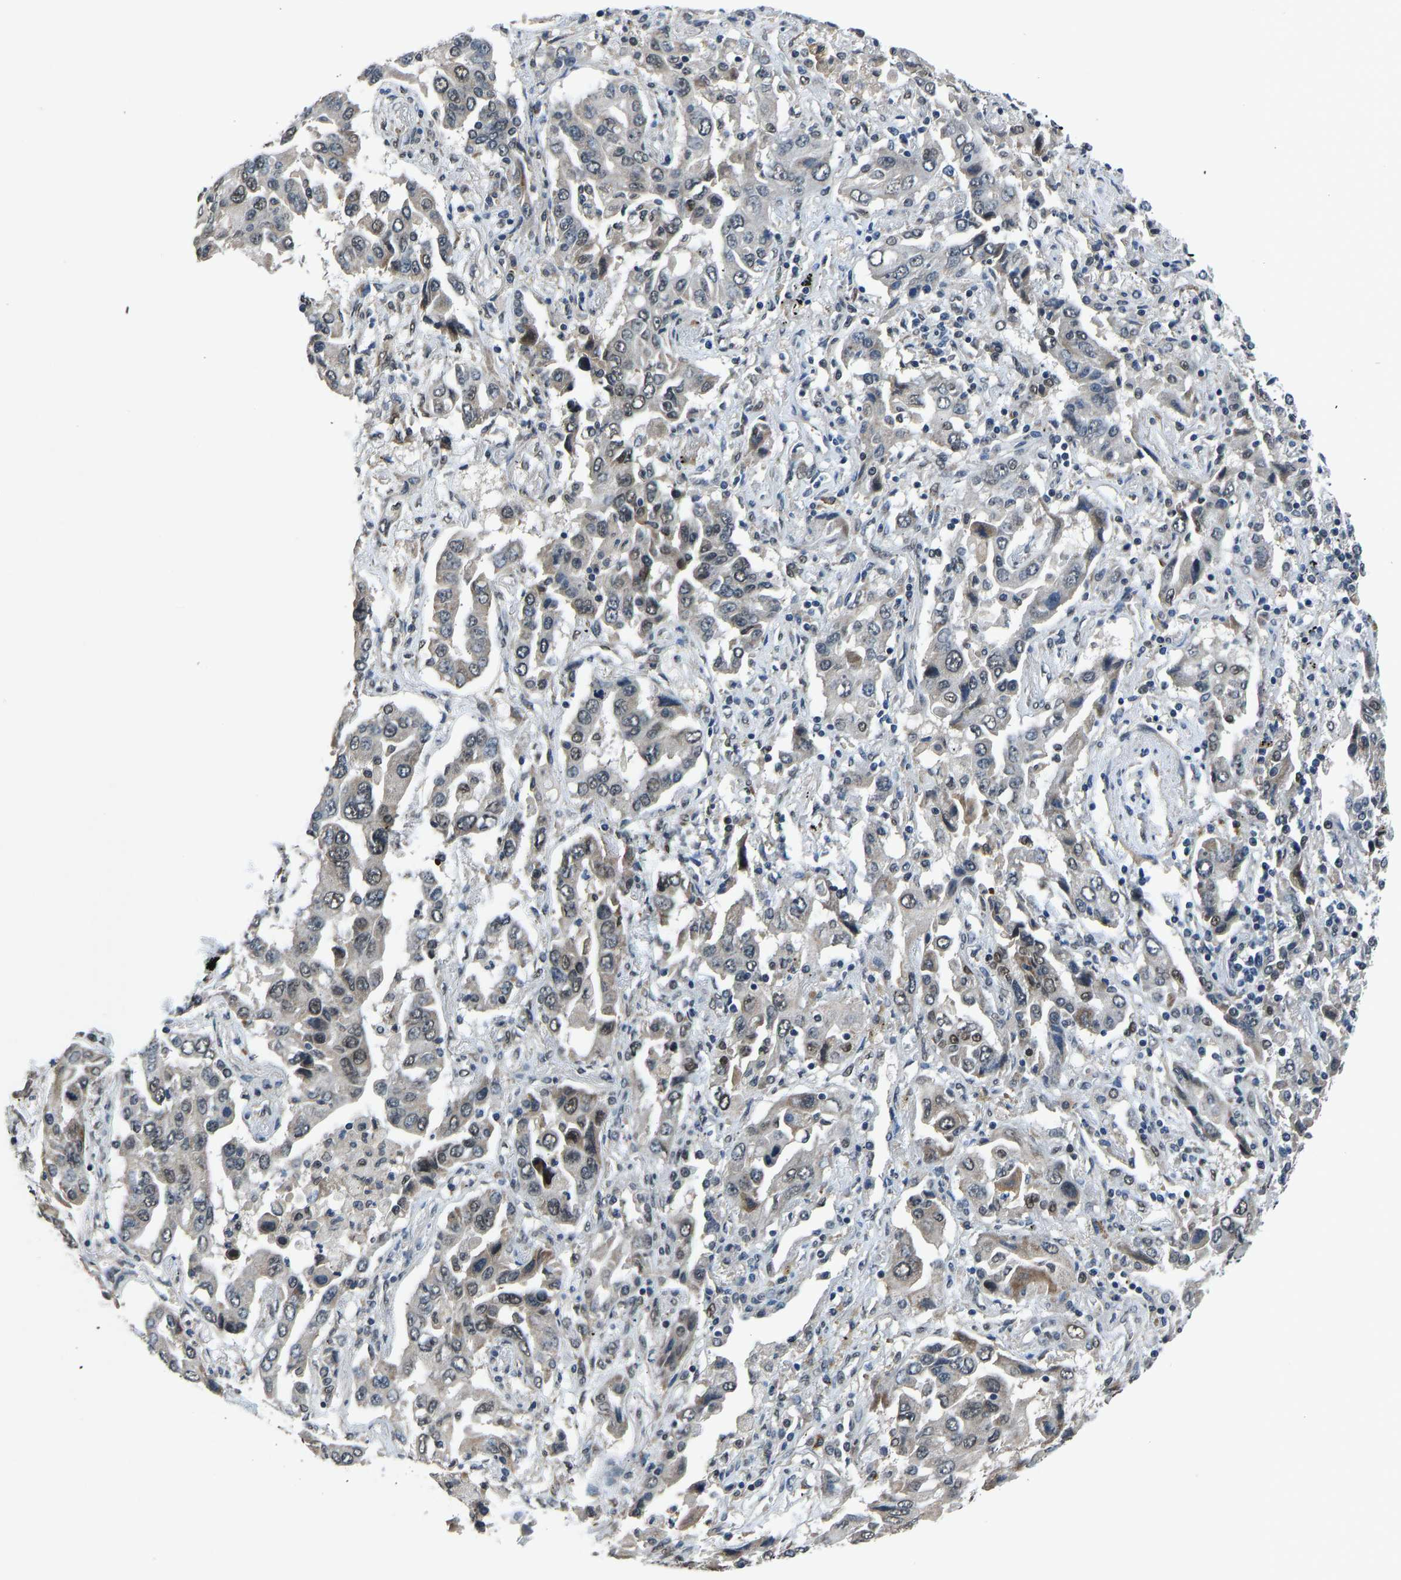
{"staining": {"intensity": "weak", "quantity": "<25%", "location": "cytoplasmic/membranous,nuclear"}, "tissue": "lung cancer", "cell_type": "Tumor cells", "image_type": "cancer", "snomed": [{"axis": "morphology", "description": "Adenocarcinoma, NOS"}, {"axis": "topography", "description": "Lung"}], "caption": "Tumor cells show no significant protein expression in lung adenocarcinoma.", "gene": "FOS", "patient": {"sex": "female", "age": 65}}